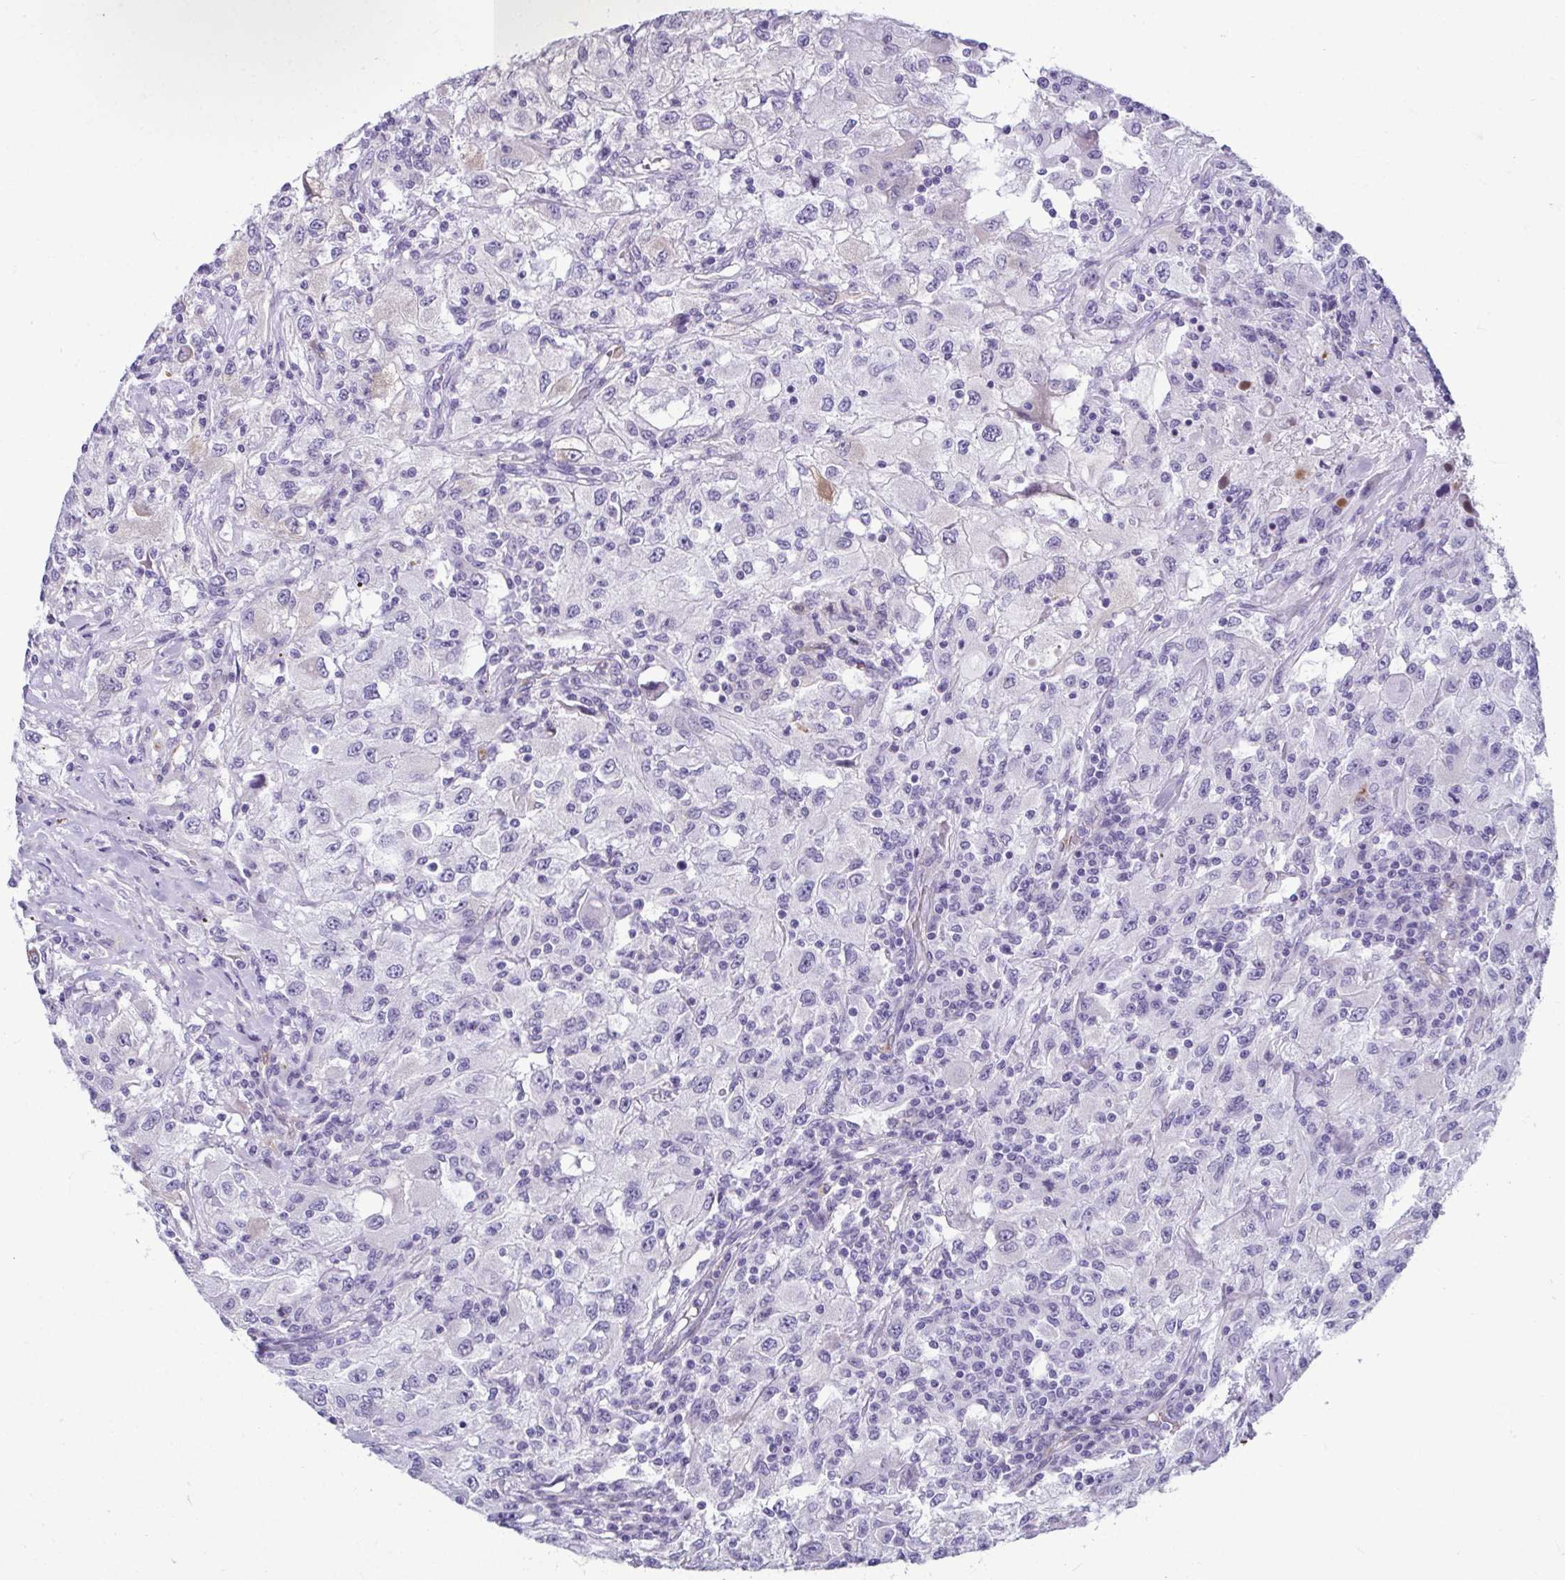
{"staining": {"intensity": "moderate", "quantity": "<25%", "location": "cytoplasmic/membranous"}, "tissue": "renal cancer", "cell_type": "Tumor cells", "image_type": "cancer", "snomed": [{"axis": "morphology", "description": "Adenocarcinoma, NOS"}, {"axis": "topography", "description": "Kidney"}], "caption": "An IHC histopathology image of neoplastic tissue is shown. Protein staining in brown highlights moderate cytoplasmic/membranous positivity in adenocarcinoma (renal) within tumor cells.", "gene": "SERPINI1", "patient": {"sex": "female", "age": 67}}